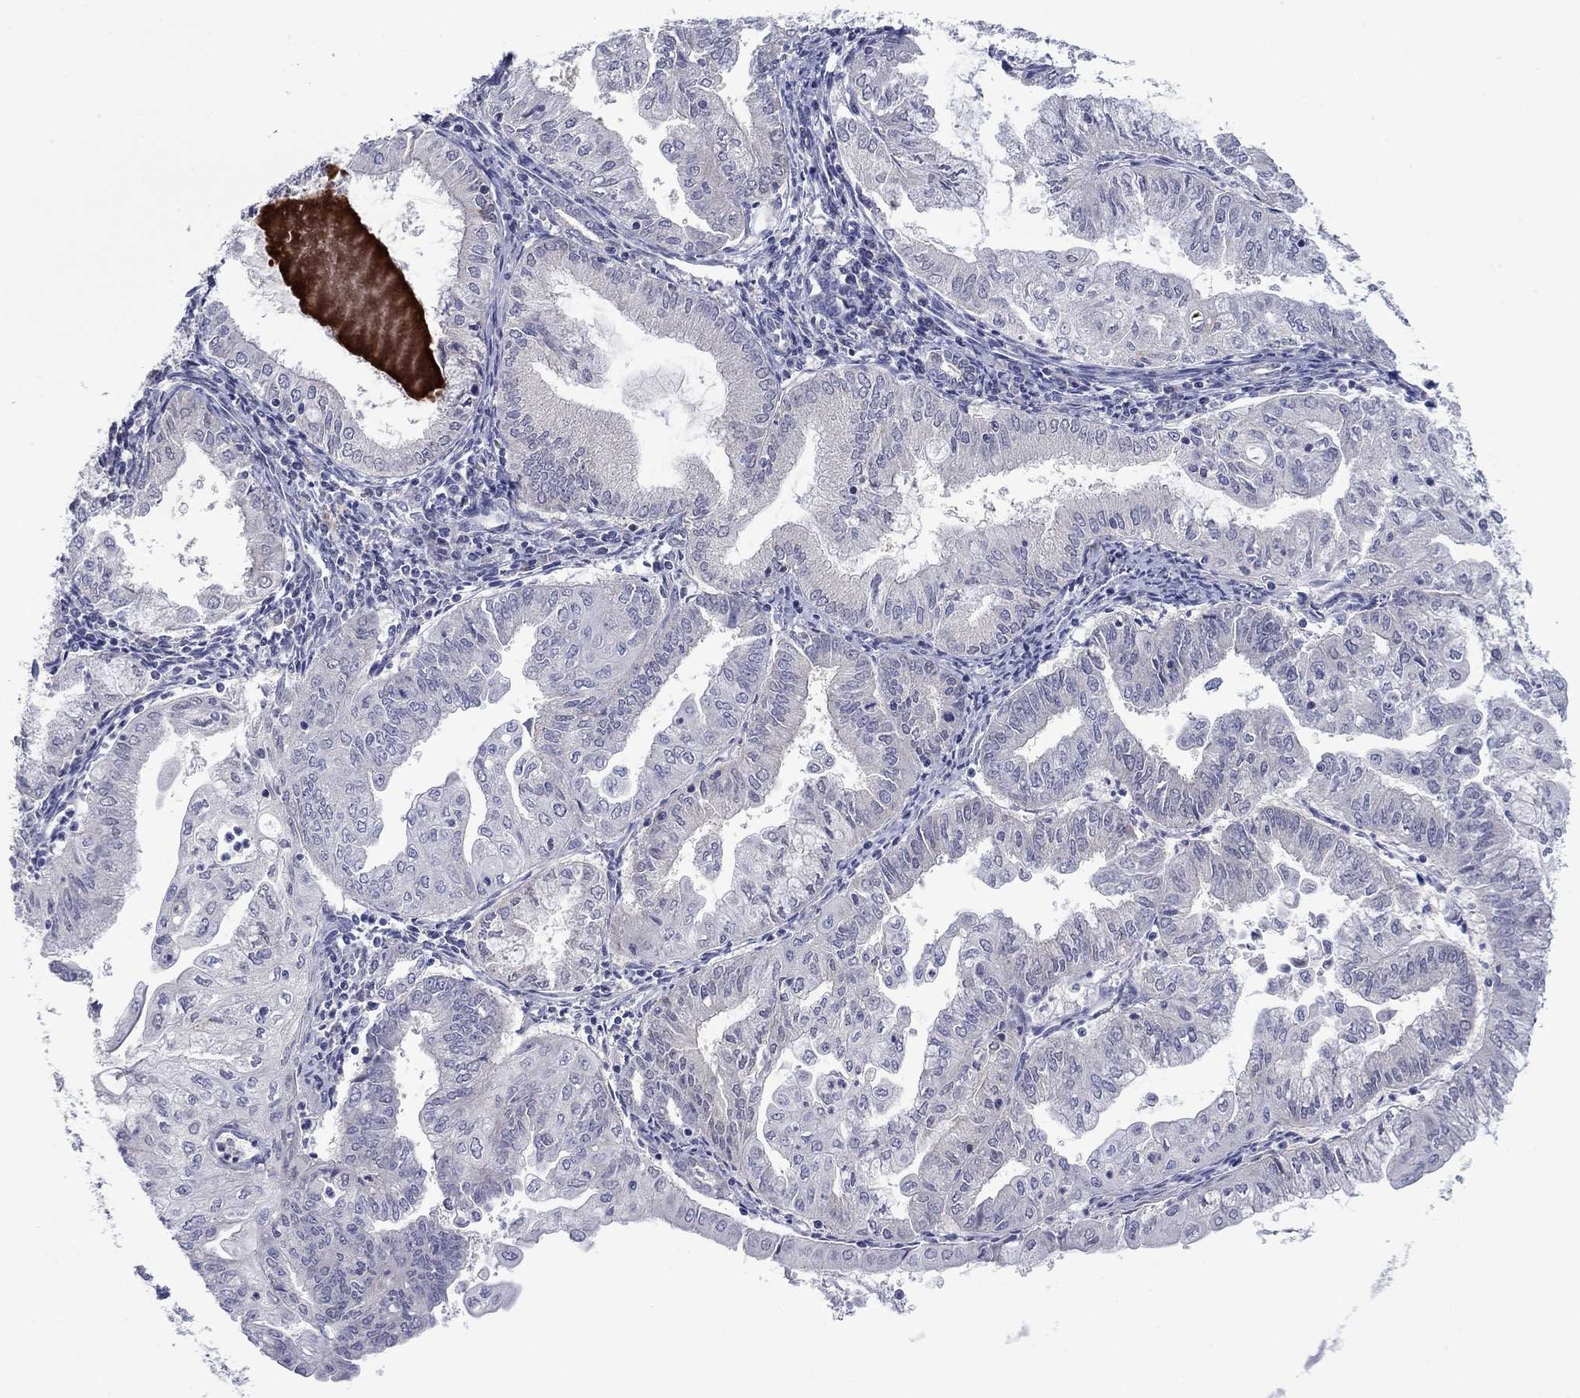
{"staining": {"intensity": "negative", "quantity": "none", "location": "none"}, "tissue": "endometrial cancer", "cell_type": "Tumor cells", "image_type": "cancer", "snomed": [{"axis": "morphology", "description": "Adenocarcinoma, NOS"}, {"axis": "topography", "description": "Endometrium"}], "caption": "High power microscopy image of an immunohistochemistry (IHC) micrograph of endometrial adenocarcinoma, revealing no significant staining in tumor cells.", "gene": "GRHPR", "patient": {"sex": "female", "age": 56}}